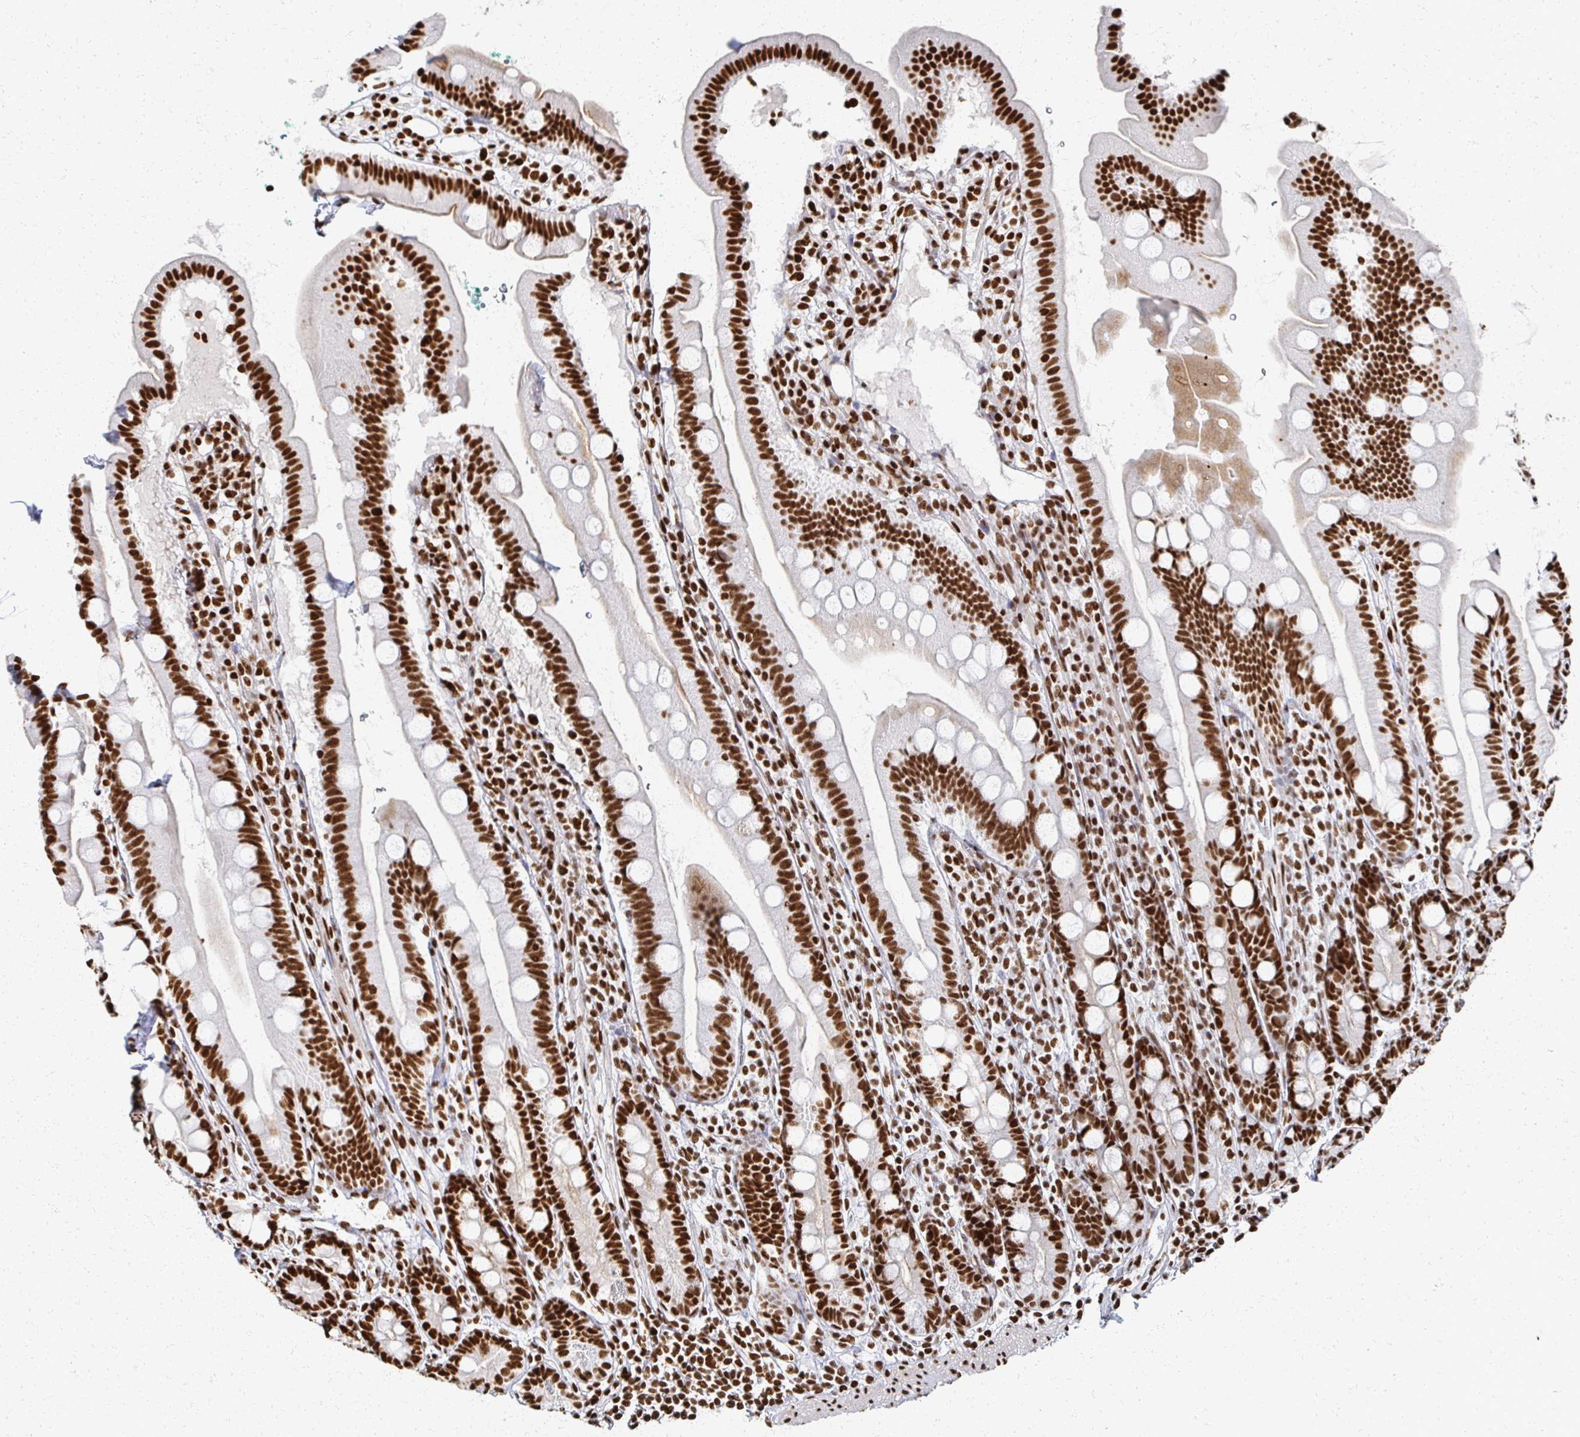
{"staining": {"intensity": "strong", "quantity": ">75%", "location": "nuclear"}, "tissue": "duodenum", "cell_type": "Glandular cells", "image_type": "normal", "snomed": [{"axis": "morphology", "description": "Normal tissue, NOS"}, {"axis": "topography", "description": "Duodenum"}], "caption": "A brown stain highlights strong nuclear positivity of a protein in glandular cells of normal human duodenum.", "gene": "RBBP4", "patient": {"sex": "female", "age": 67}}